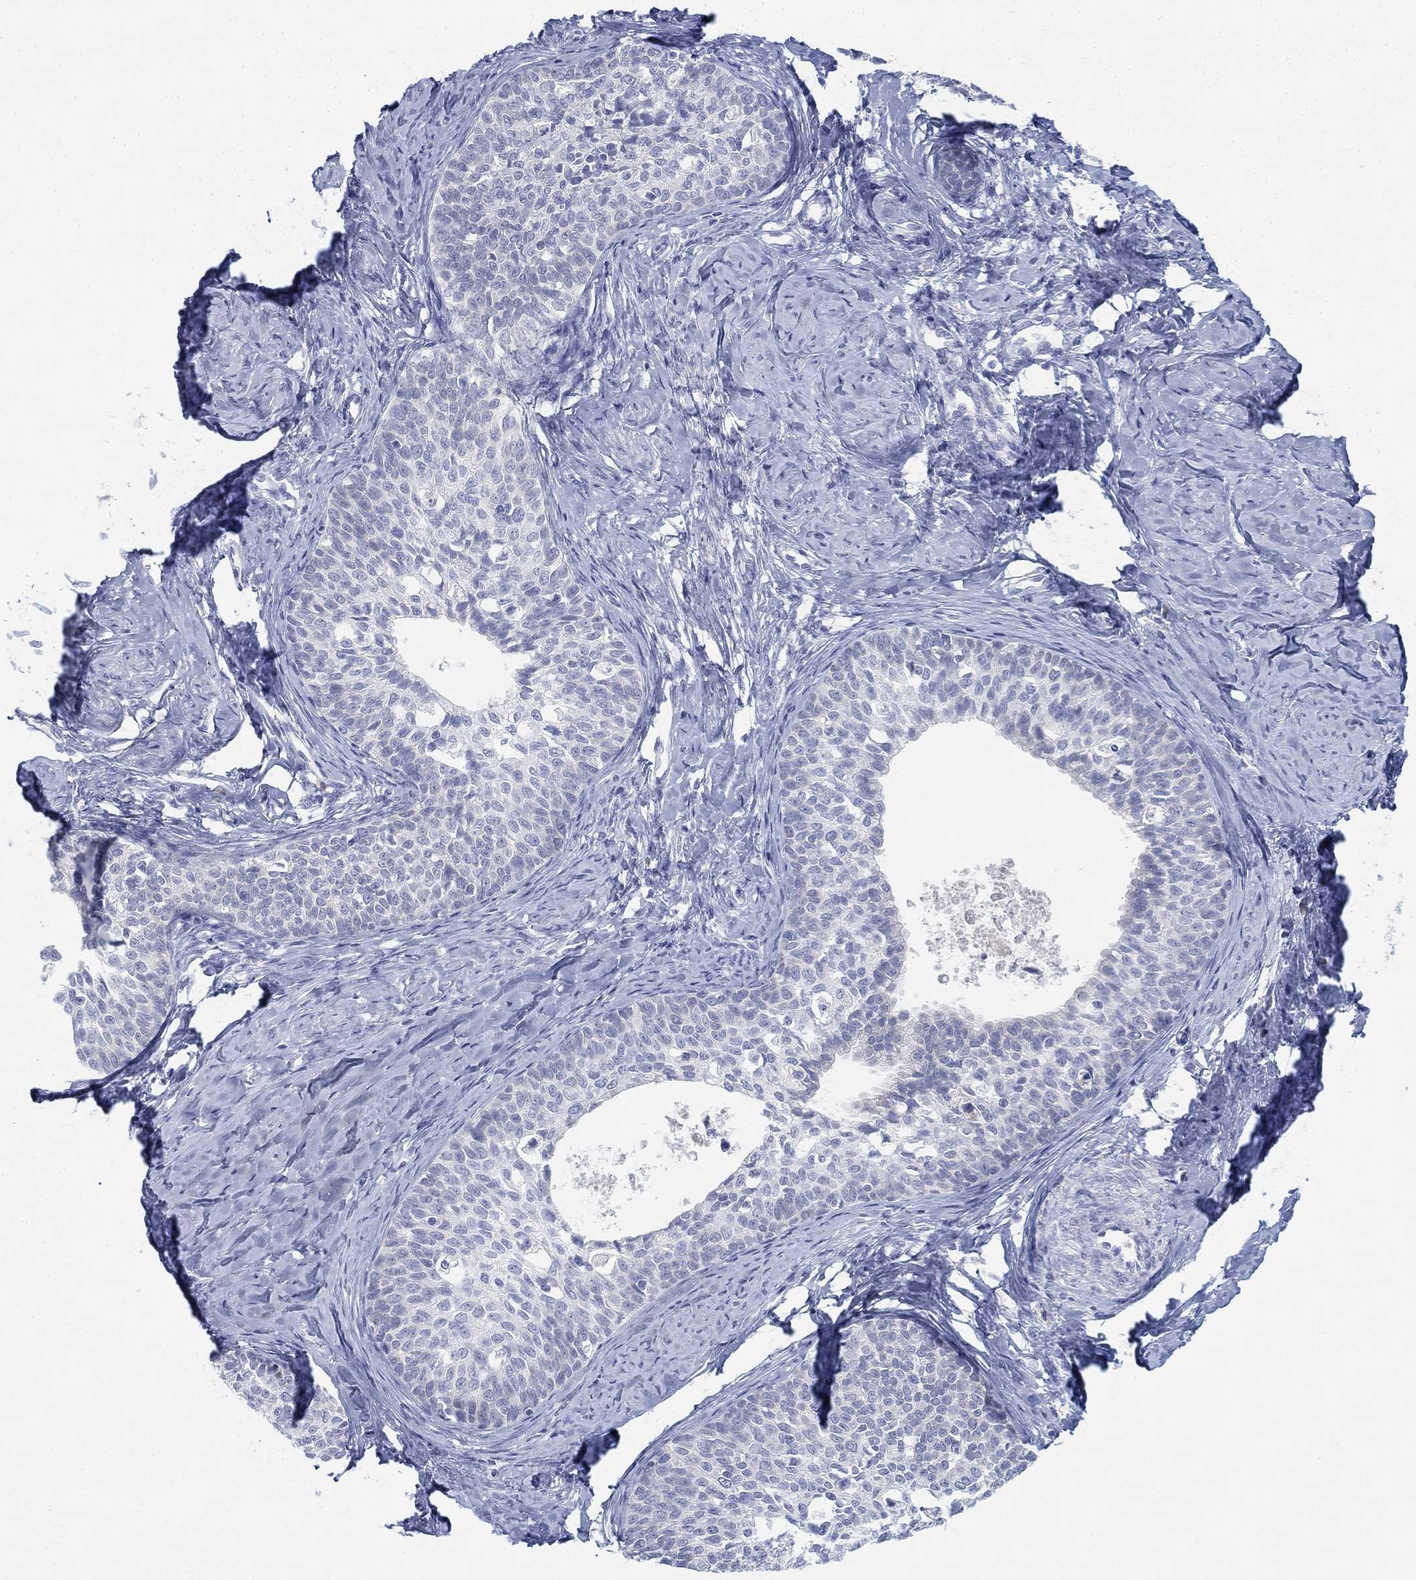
{"staining": {"intensity": "negative", "quantity": "none", "location": "none"}, "tissue": "cervical cancer", "cell_type": "Tumor cells", "image_type": "cancer", "snomed": [{"axis": "morphology", "description": "Squamous cell carcinoma, NOS"}, {"axis": "topography", "description": "Cervix"}], "caption": "Tumor cells are negative for protein expression in human cervical squamous cell carcinoma. (Immunohistochemistry (ihc), brightfield microscopy, high magnification).", "gene": "GCNA", "patient": {"sex": "female", "age": 51}}